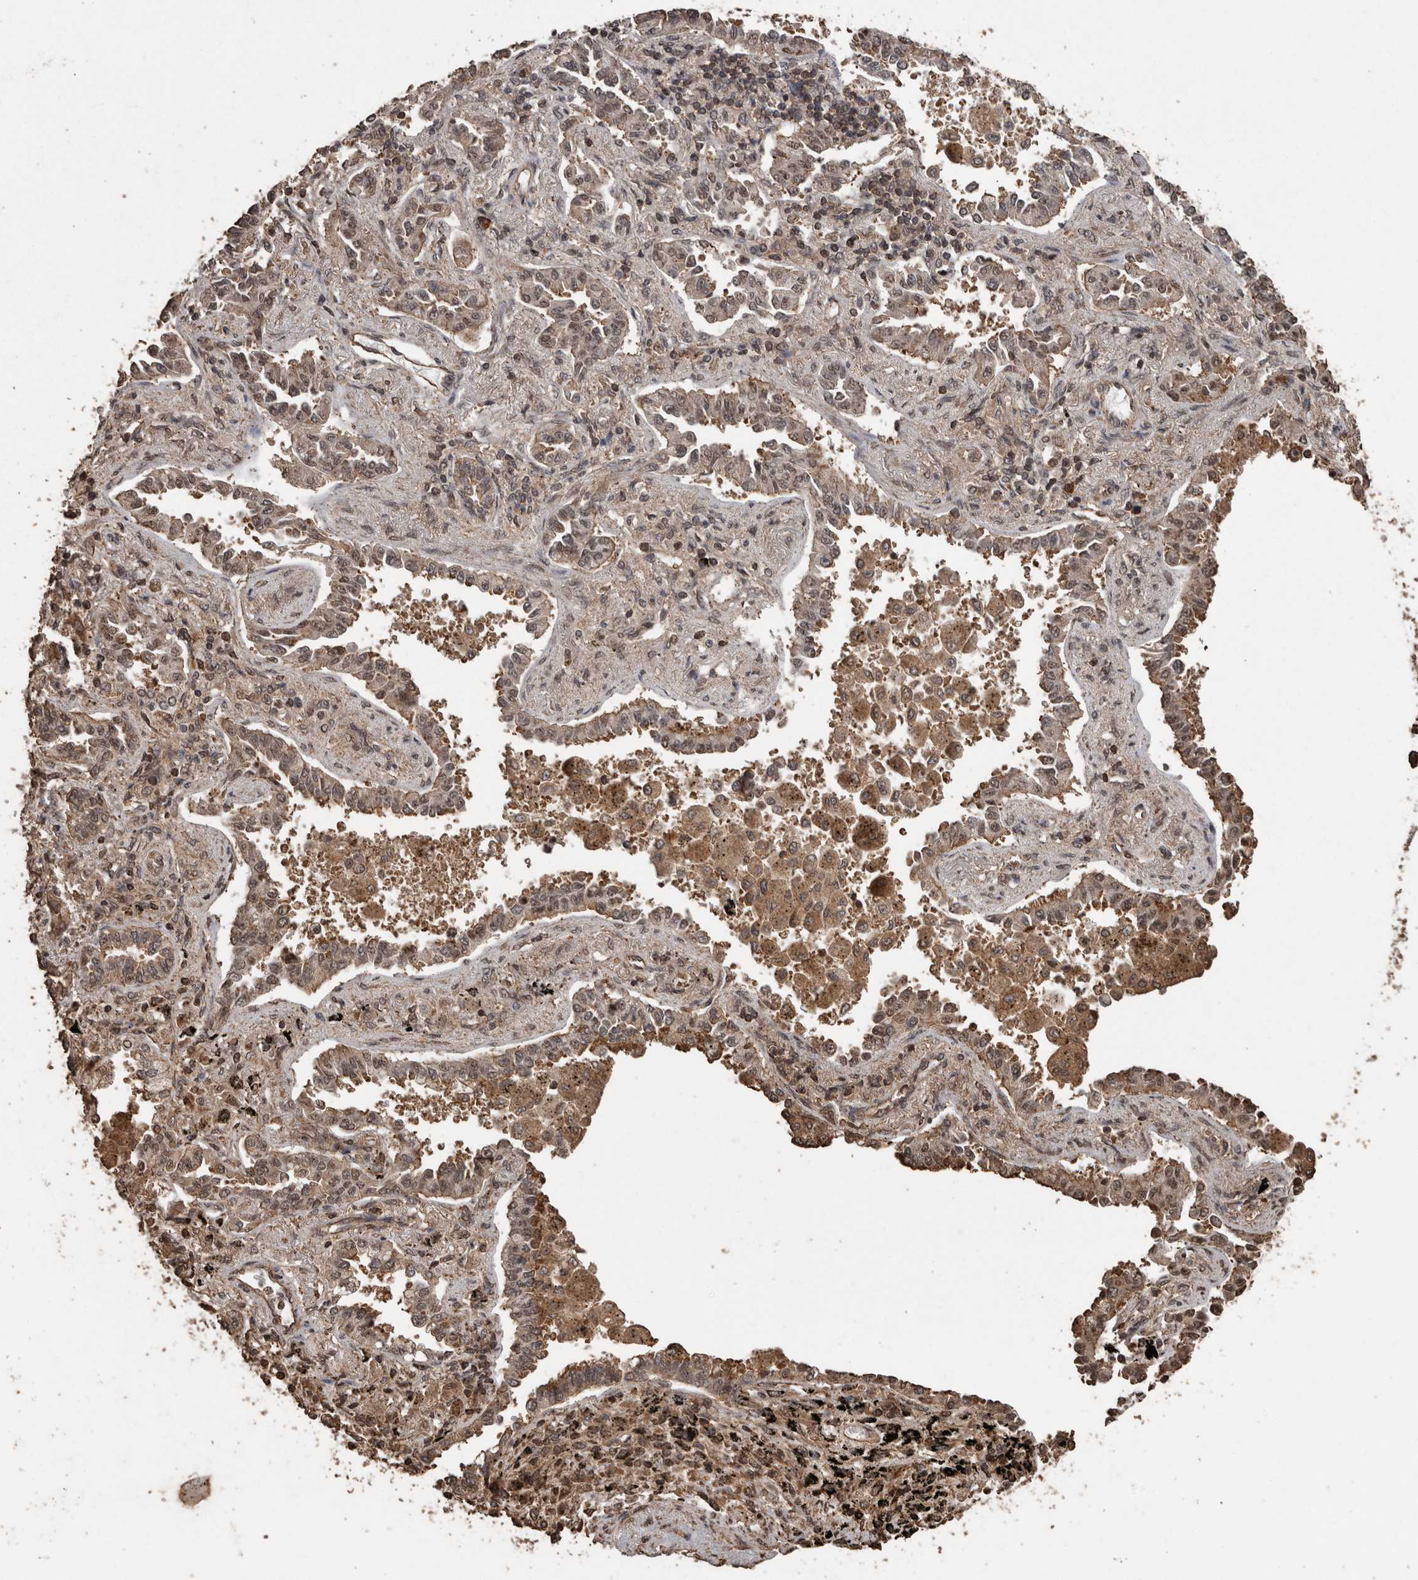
{"staining": {"intensity": "weak", "quantity": ">75%", "location": "cytoplasmic/membranous"}, "tissue": "lung cancer", "cell_type": "Tumor cells", "image_type": "cancer", "snomed": [{"axis": "morphology", "description": "Normal tissue, NOS"}, {"axis": "morphology", "description": "Adenocarcinoma, NOS"}, {"axis": "topography", "description": "Lung"}], "caption": "Protein staining of lung adenocarcinoma tissue shows weak cytoplasmic/membranous staining in about >75% of tumor cells.", "gene": "PINK1", "patient": {"sex": "male", "age": 59}}